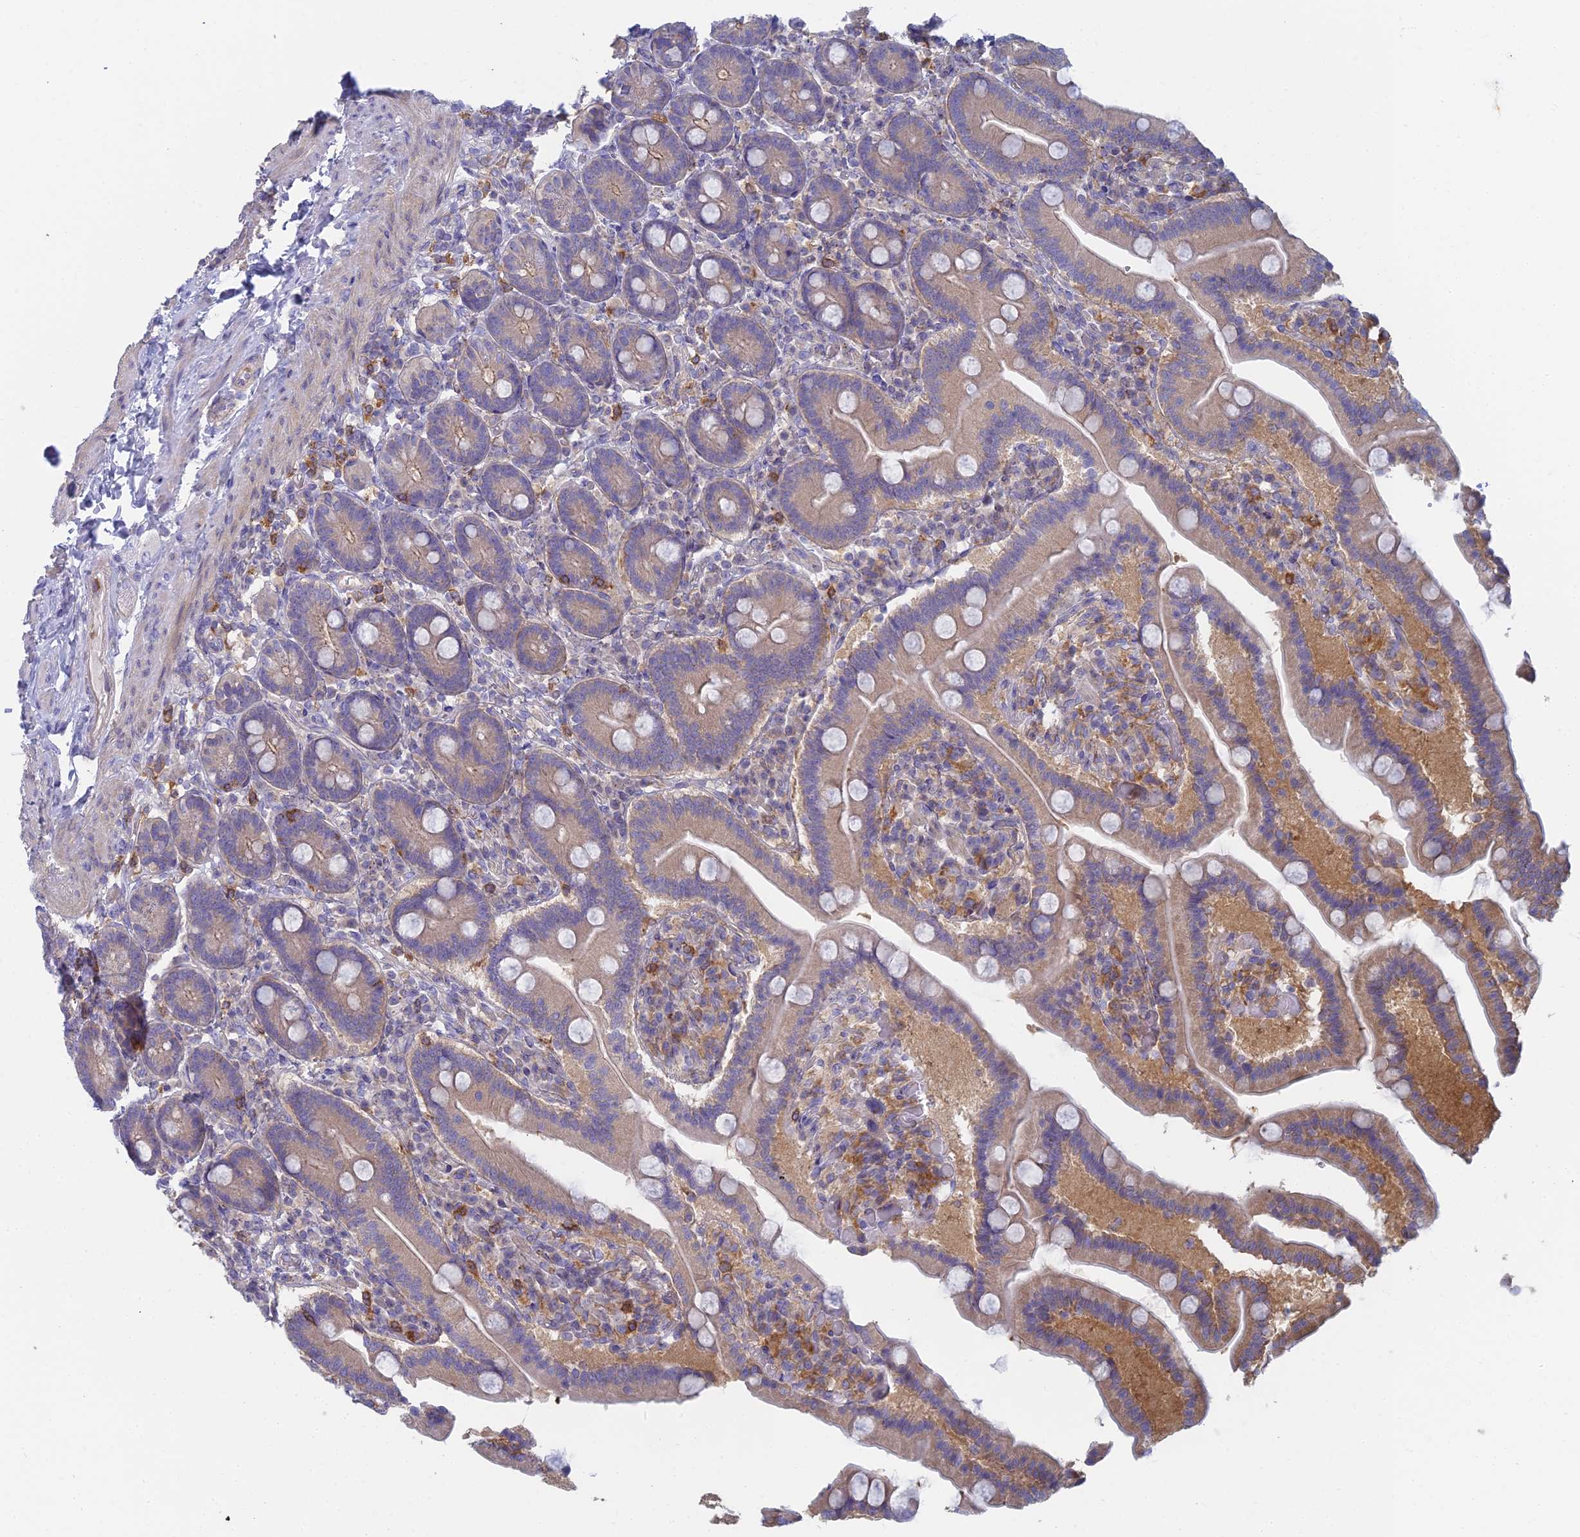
{"staining": {"intensity": "moderate", "quantity": "25%-75%", "location": "cytoplasmic/membranous"}, "tissue": "duodenum", "cell_type": "Glandular cells", "image_type": "normal", "snomed": [{"axis": "morphology", "description": "Normal tissue, NOS"}, {"axis": "topography", "description": "Duodenum"}], "caption": "Immunohistochemical staining of normal duodenum exhibits moderate cytoplasmic/membranous protein positivity in about 25%-75% of glandular cells.", "gene": "STRN4", "patient": {"sex": "female", "age": 62}}